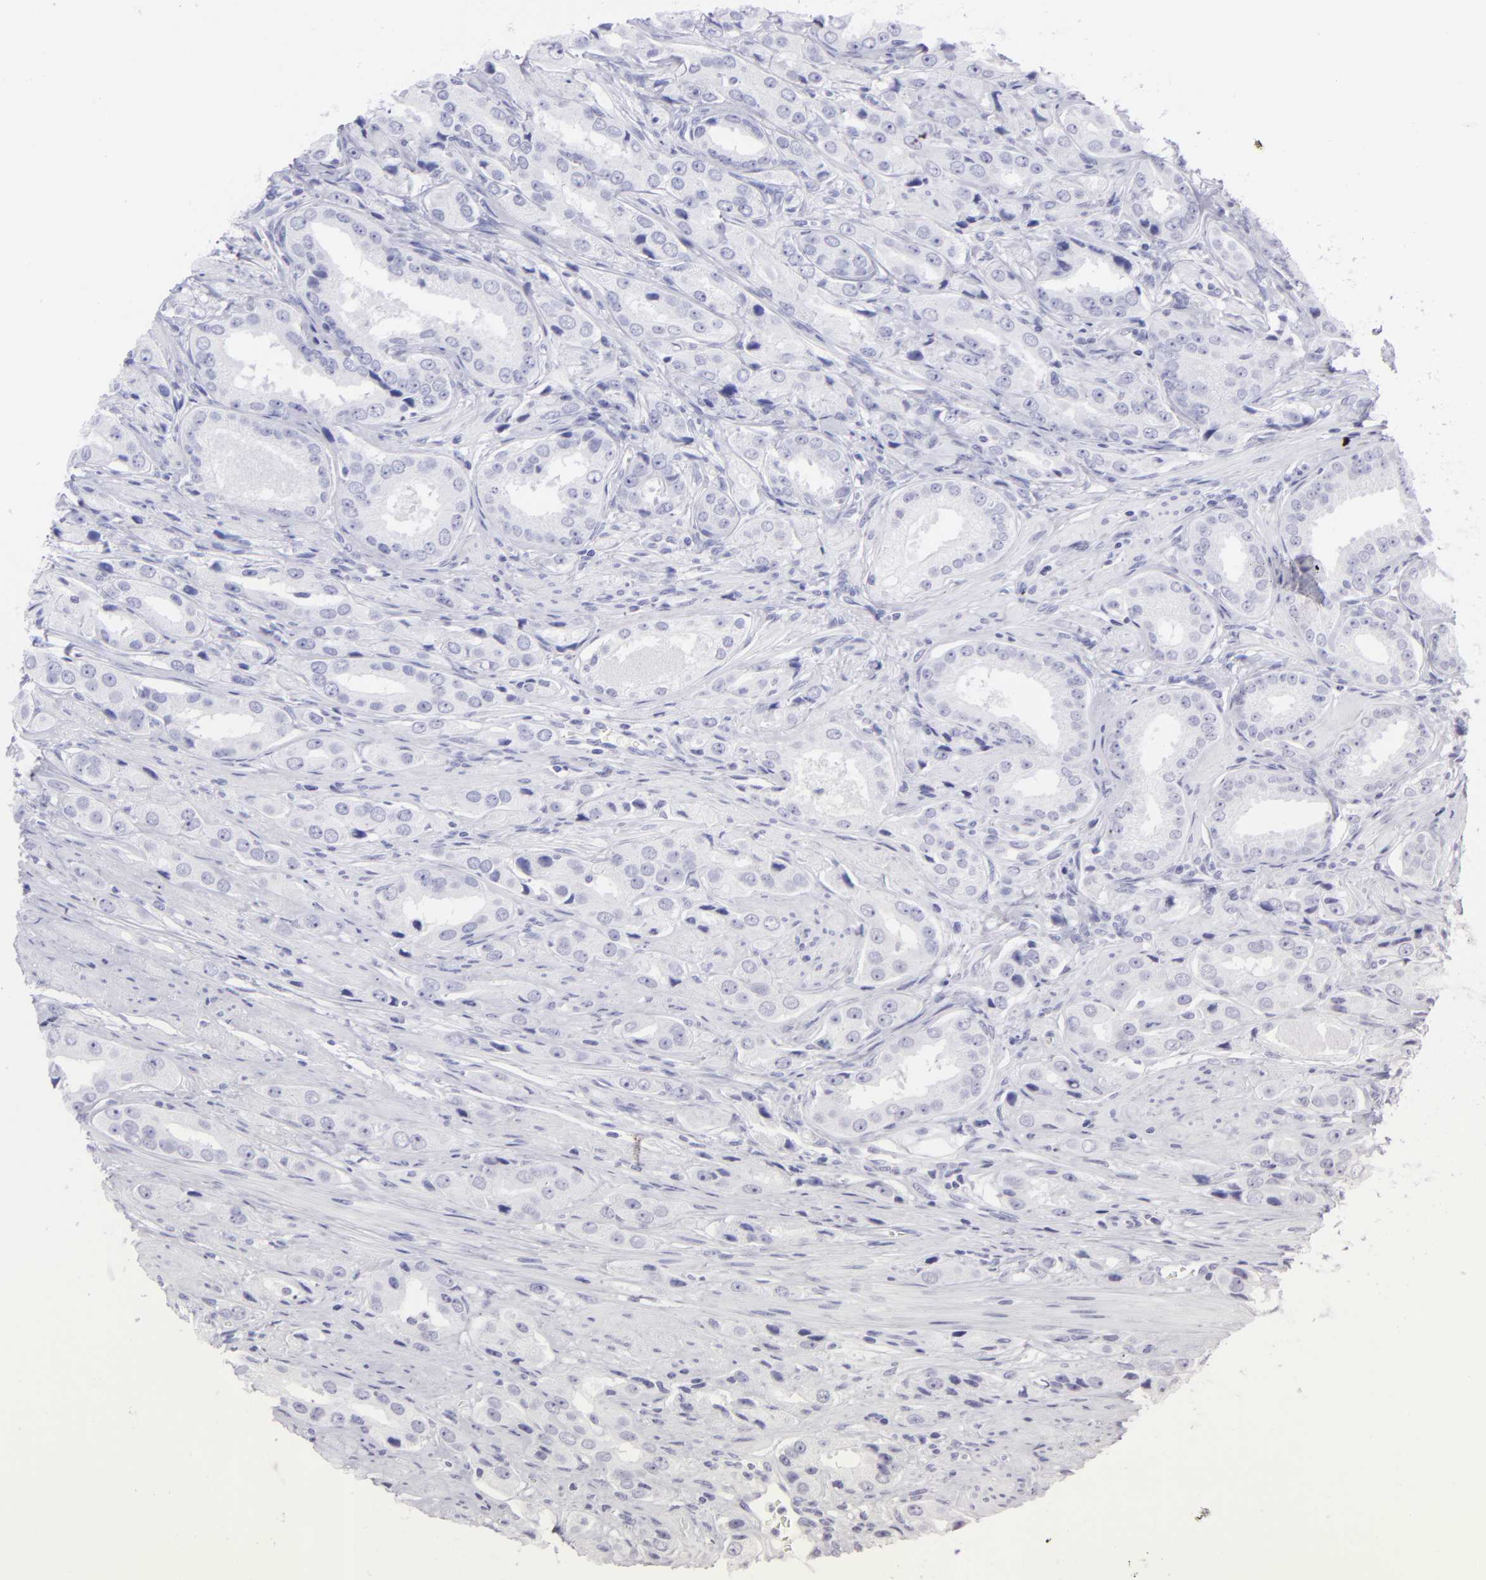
{"staining": {"intensity": "negative", "quantity": "none", "location": "none"}, "tissue": "prostate cancer", "cell_type": "Tumor cells", "image_type": "cancer", "snomed": [{"axis": "morphology", "description": "Adenocarcinoma, Medium grade"}, {"axis": "topography", "description": "Prostate"}], "caption": "Tumor cells are negative for protein expression in human prostate cancer. (Brightfield microscopy of DAB immunohistochemistry (IHC) at high magnification).", "gene": "SLC1A3", "patient": {"sex": "male", "age": 53}}